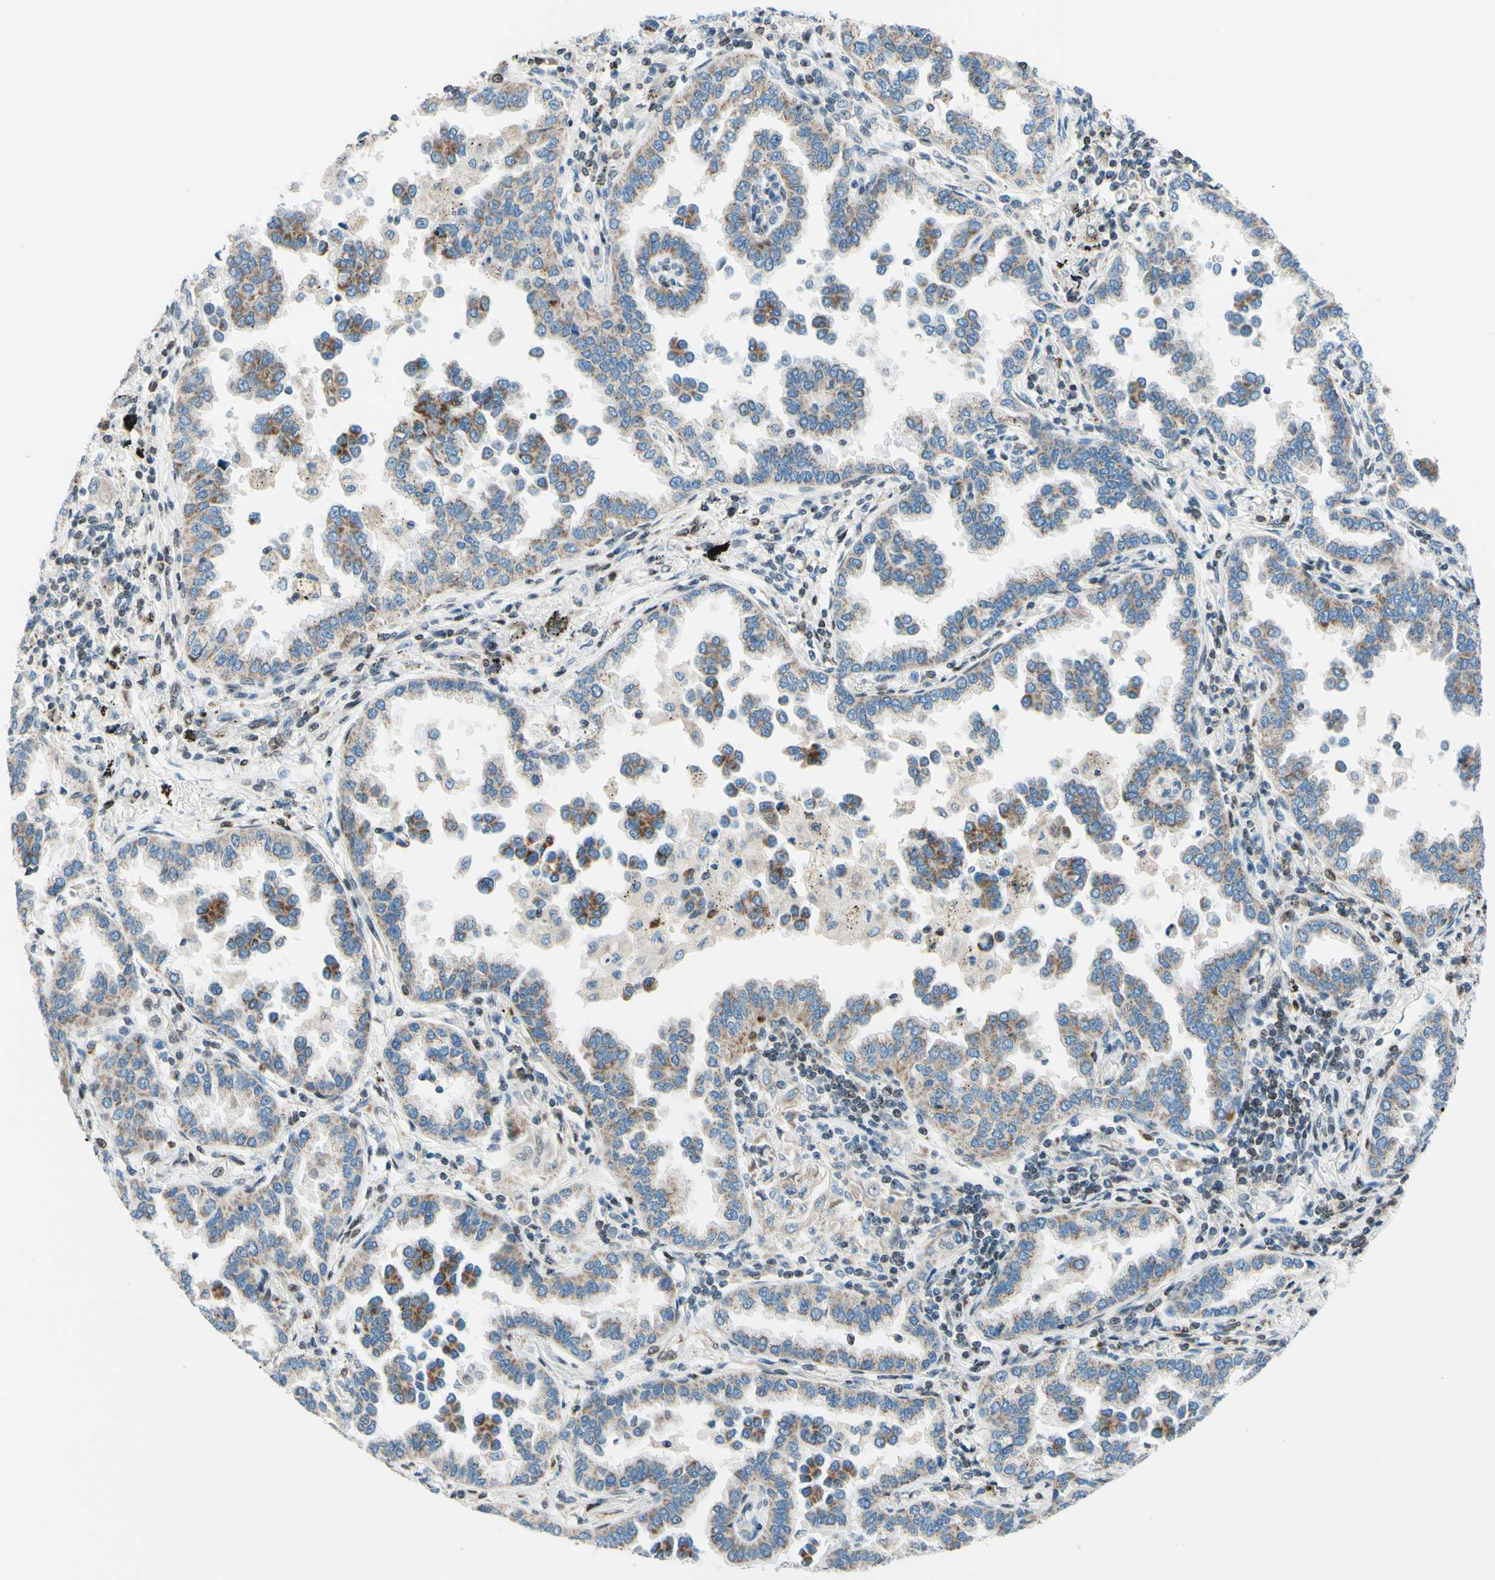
{"staining": {"intensity": "weak", "quantity": ">75%", "location": "cytoplasmic/membranous"}, "tissue": "lung cancer", "cell_type": "Tumor cells", "image_type": "cancer", "snomed": [{"axis": "morphology", "description": "Normal tissue, NOS"}, {"axis": "morphology", "description": "Adenocarcinoma, NOS"}, {"axis": "topography", "description": "Lung"}], "caption": "Tumor cells exhibit weak cytoplasmic/membranous expression in about >75% of cells in lung cancer (adenocarcinoma).", "gene": "CBX7", "patient": {"sex": "male", "age": 59}}